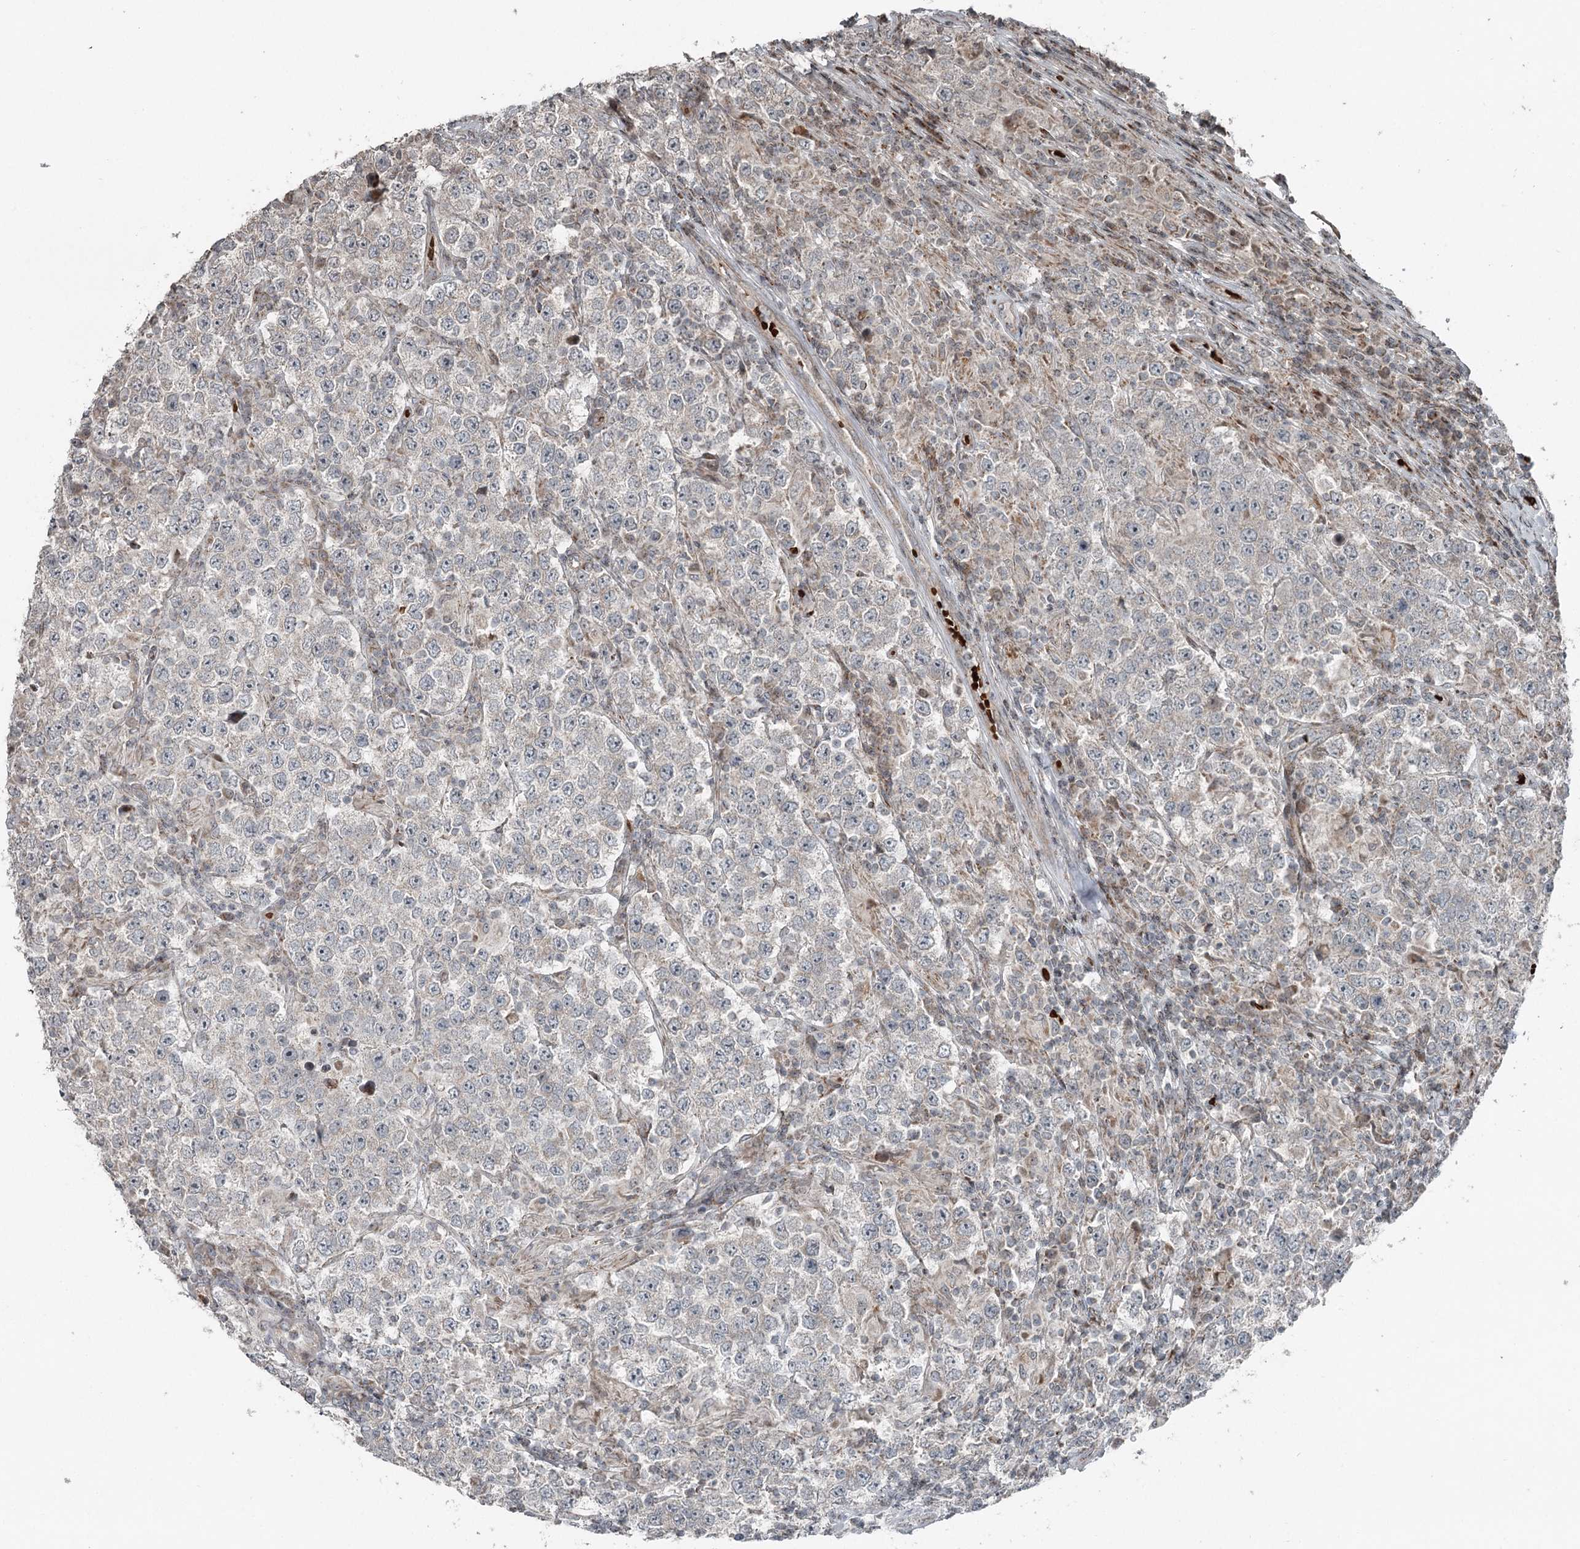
{"staining": {"intensity": "negative", "quantity": "none", "location": "none"}, "tissue": "testis cancer", "cell_type": "Tumor cells", "image_type": "cancer", "snomed": [{"axis": "morphology", "description": "Normal tissue, NOS"}, {"axis": "morphology", "description": "Urothelial carcinoma, High grade"}, {"axis": "morphology", "description": "Seminoma, NOS"}, {"axis": "morphology", "description": "Carcinoma, Embryonal, NOS"}, {"axis": "topography", "description": "Urinary bladder"}, {"axis": "topography", "description": "Testis"}], "caption": "Tumor cells are negative for protein expression in human testis seminoma.", "gene": "RASSF8", "patient": {"sex": "male", "age": 41}}